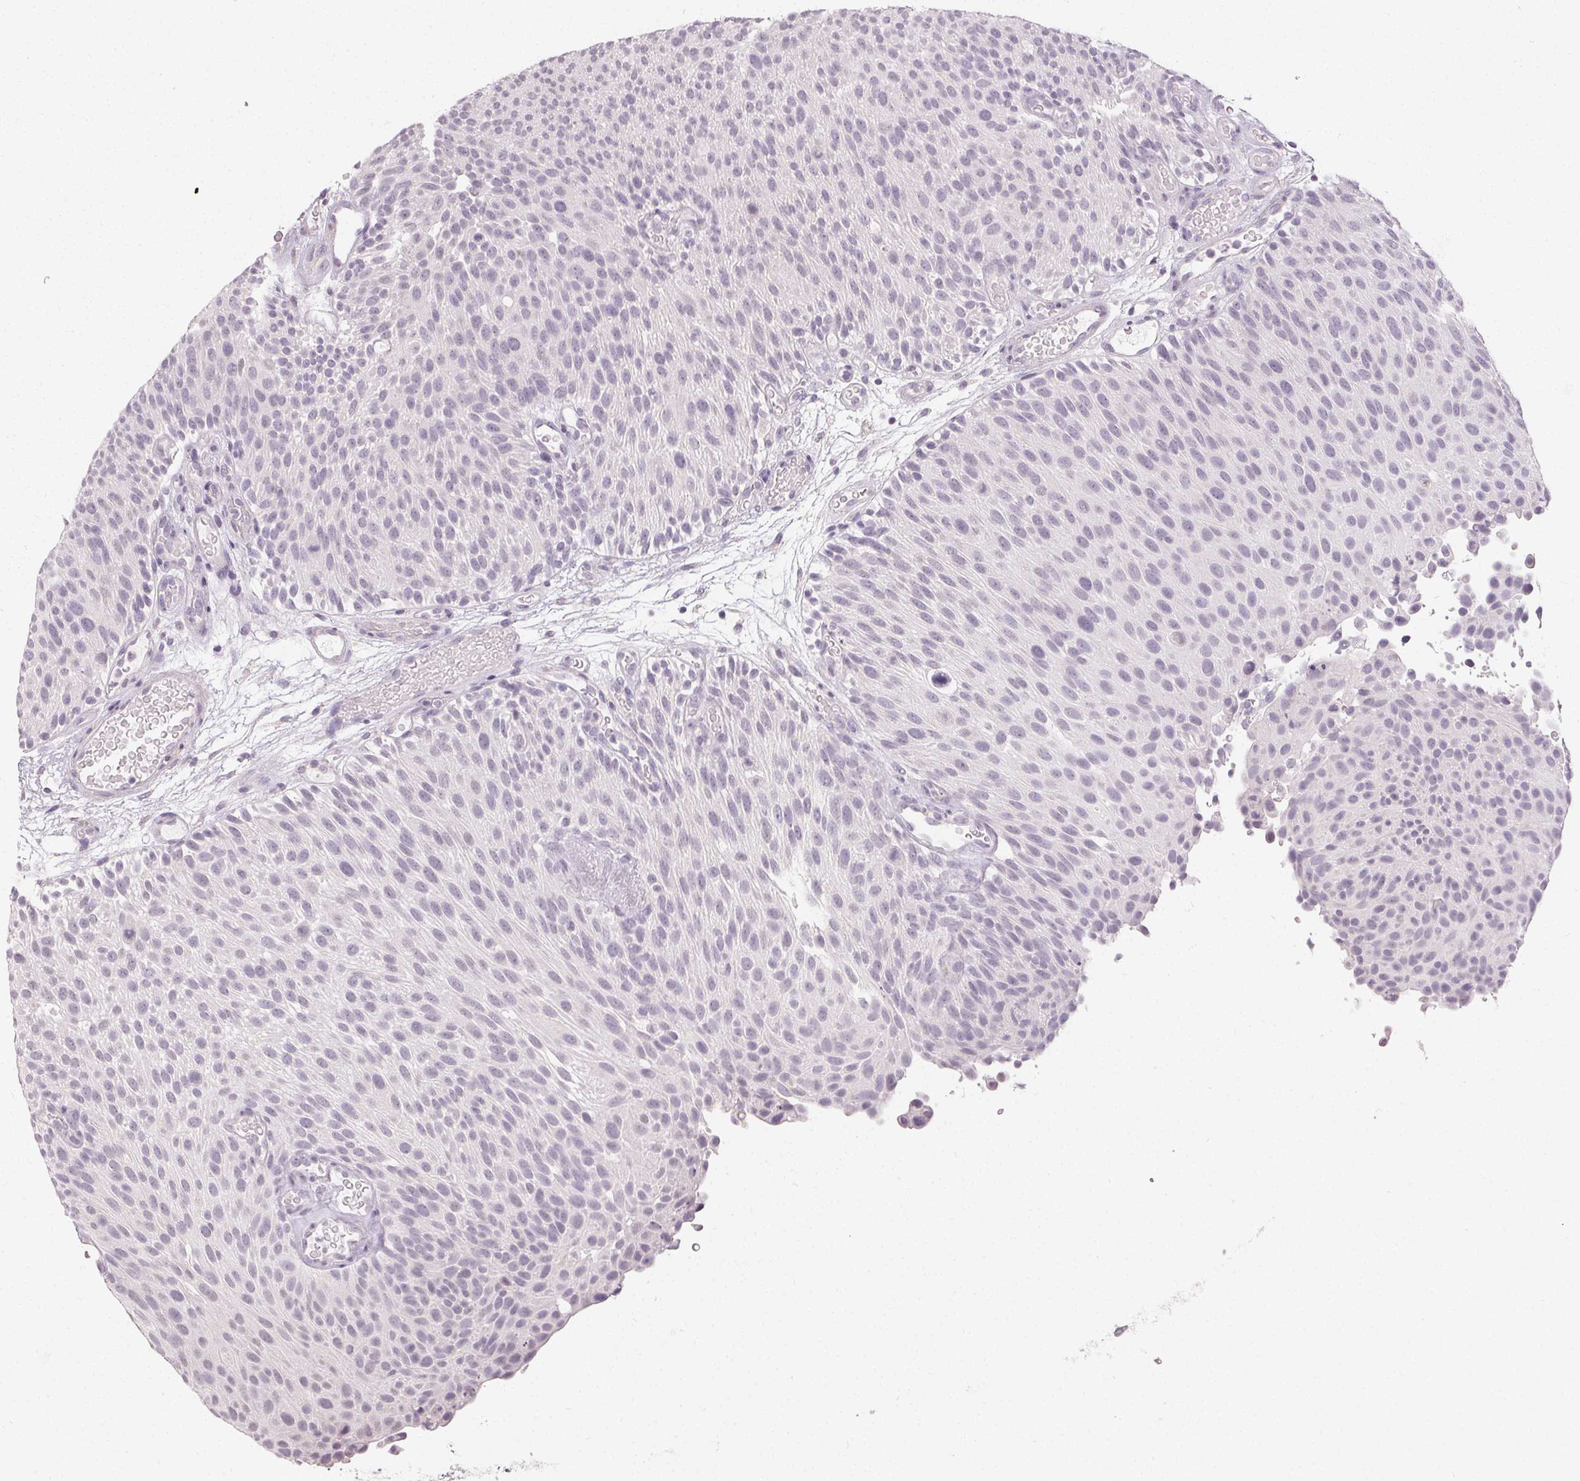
{"staining": {"intensity": "negative", "quantity": "none", "location": "none"}, "tissue": "urothelial cancer", "cell_type": "Tumor cells", "image_type": "cancer", "snomed": [{"axis": "morphology", "description": "Urothelial carcinoma, Low grade"}, {"axis": "topography", "description": "Urinary bladder"}], "caption": "IHC of human urothelial carcinoma (low-grade) demonstrates no positivity in tumor cells.", "gene": "TMEM174", "patient": {"sex": "male", "age": 78}}